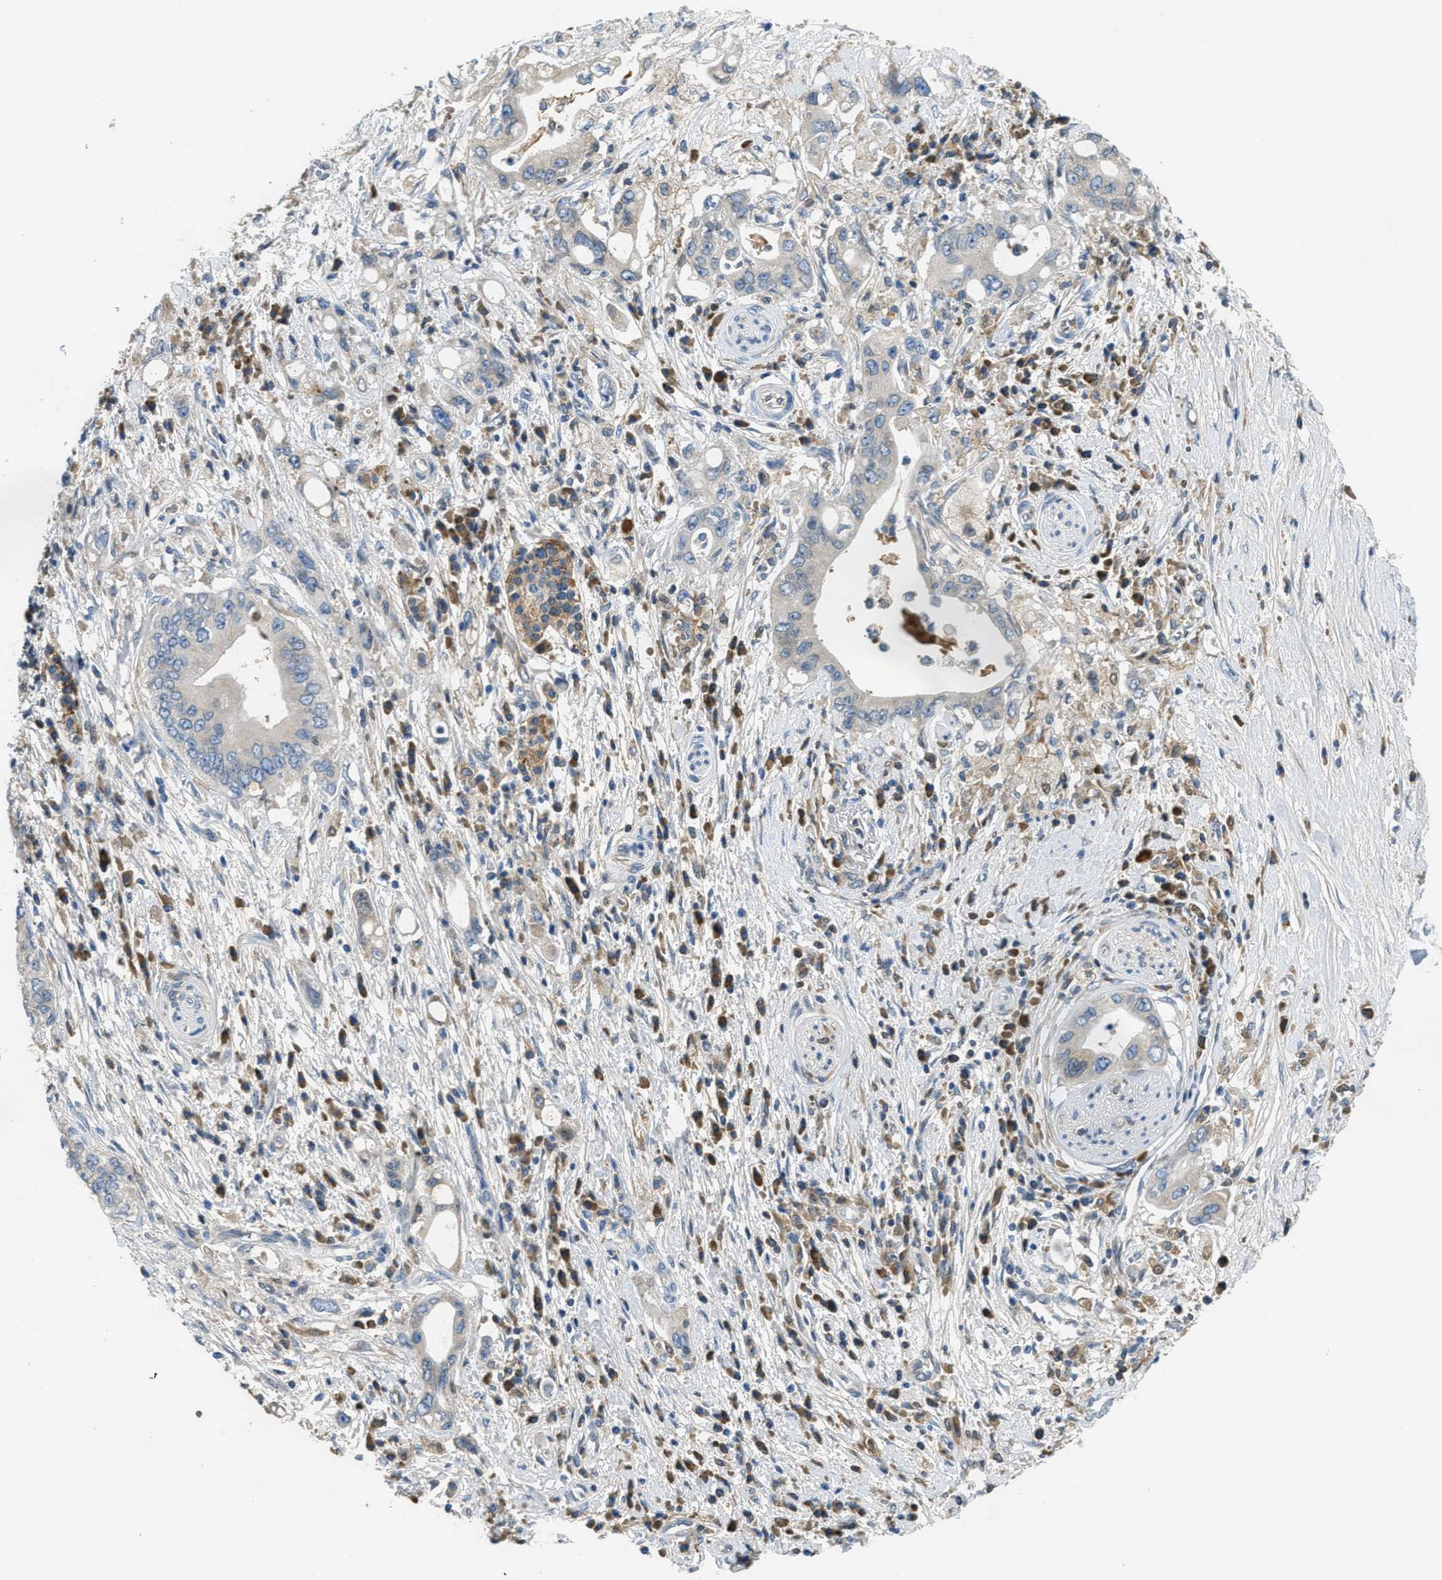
{"staining": {"intensity": "negative", "quantity": "none", "location": "none"}, "tissue": "pancreatic cancer", "cell_type": "Tumor cells", "image_type": "cancer", "snomed": [{"axis": "morphology", "description": "Adenocarcinoma, NOS"}, {"axis": "topography", "description": "Pancreas"}], "caption": "Adenocarcinoma (pancreatic) was stained to show a protein in brown. There is no significant expression in tumor cells.", "gene": "MPDU1", "patient": {"sex": "female", "age": 73}}